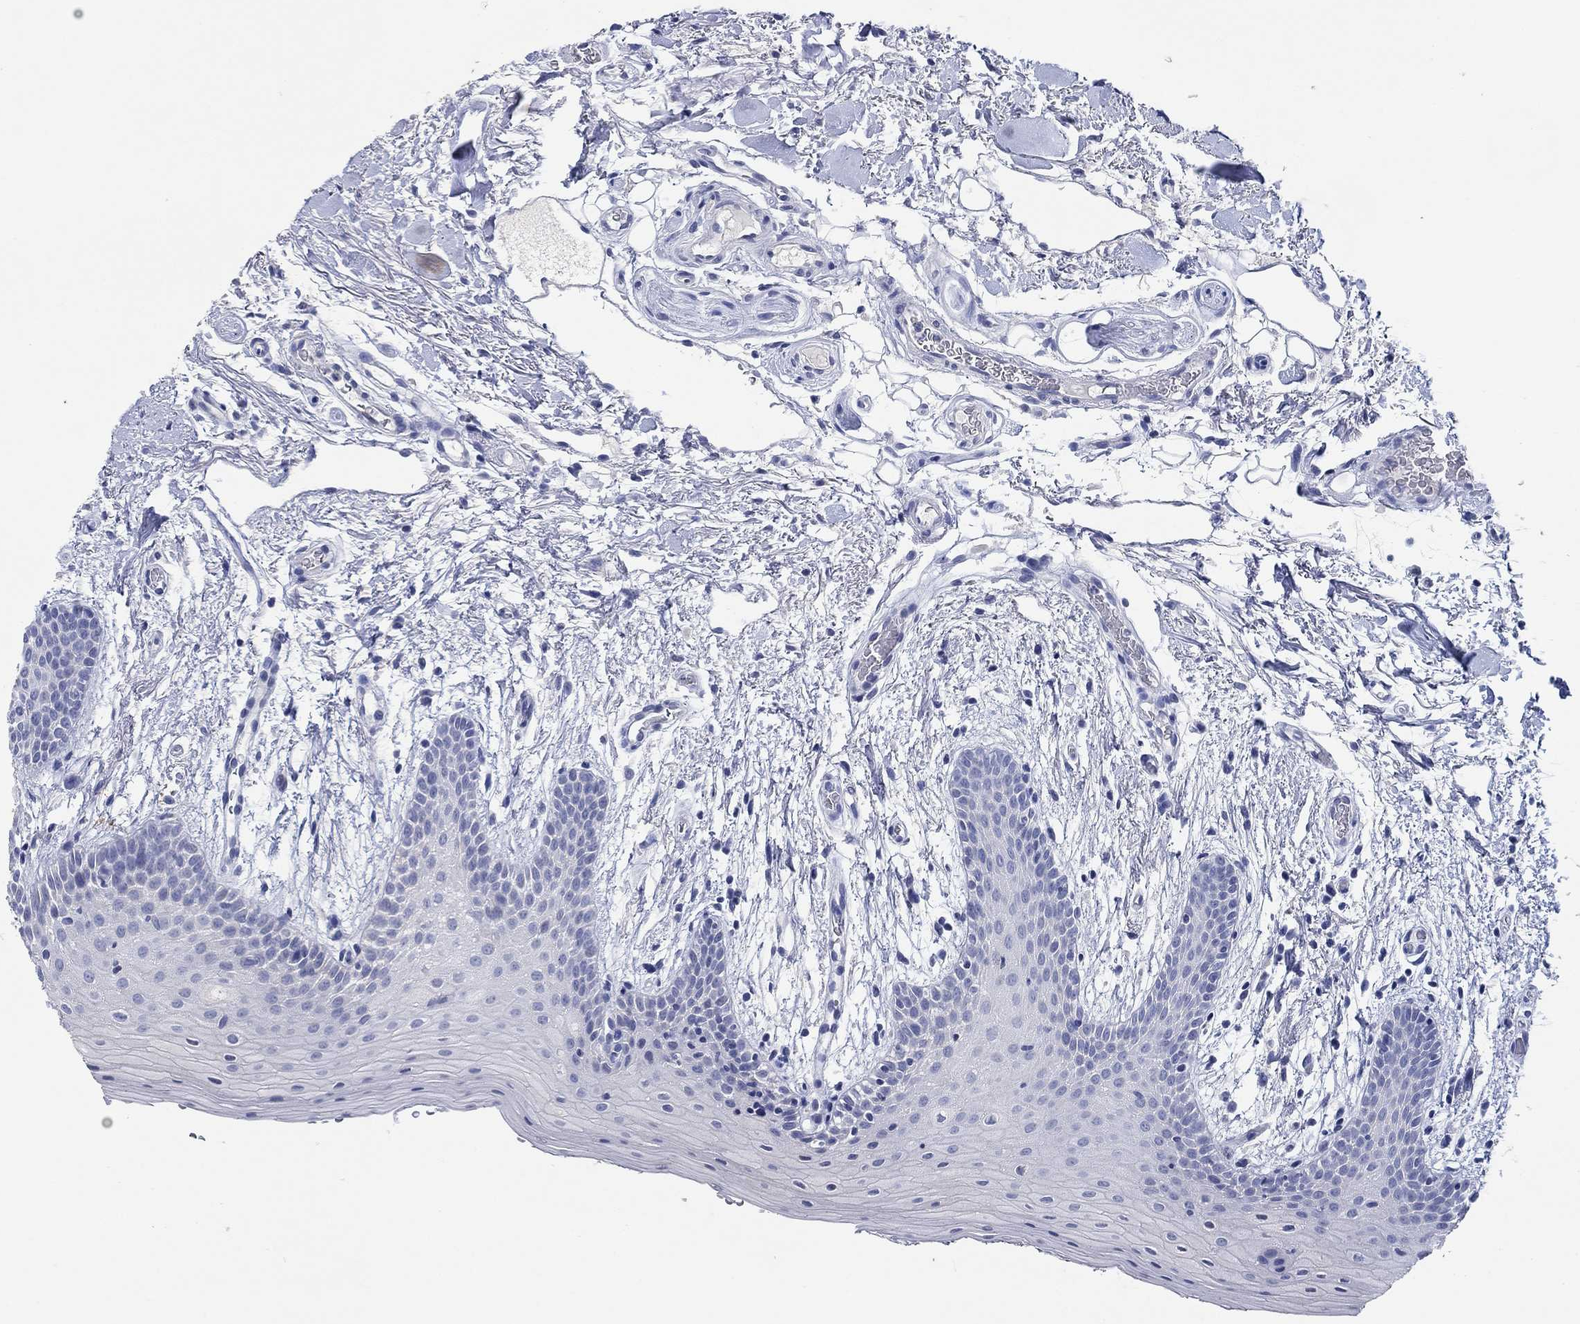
{"staining": {"intensity": "negative", "quantity": "none", "location": "none"}, "tissue": "oral mucosa", "cell_type": "Squamous epithelial cells", "image_type": "normal", "snomed": [{"axis": "morphology", "description": "Normal tissue, NOS"}, {"axis": "topography", "description": "Oral tissue"}, {"axis": "topography", "description": "Tounge, NOS"}], "caption": "Immunohistochemical staining of normal human oral mucosa shows no significant expression in squamous epithelial cells. The staining was performed using DAB (3,3'-diaminobenzidine) to visualize the protein expression in brown, while the nuclei were stained in blue with hematoxylin (Magnification: 20x).", "gene": "POU5F1", "patient": {"sex": "female", "age": 86}}